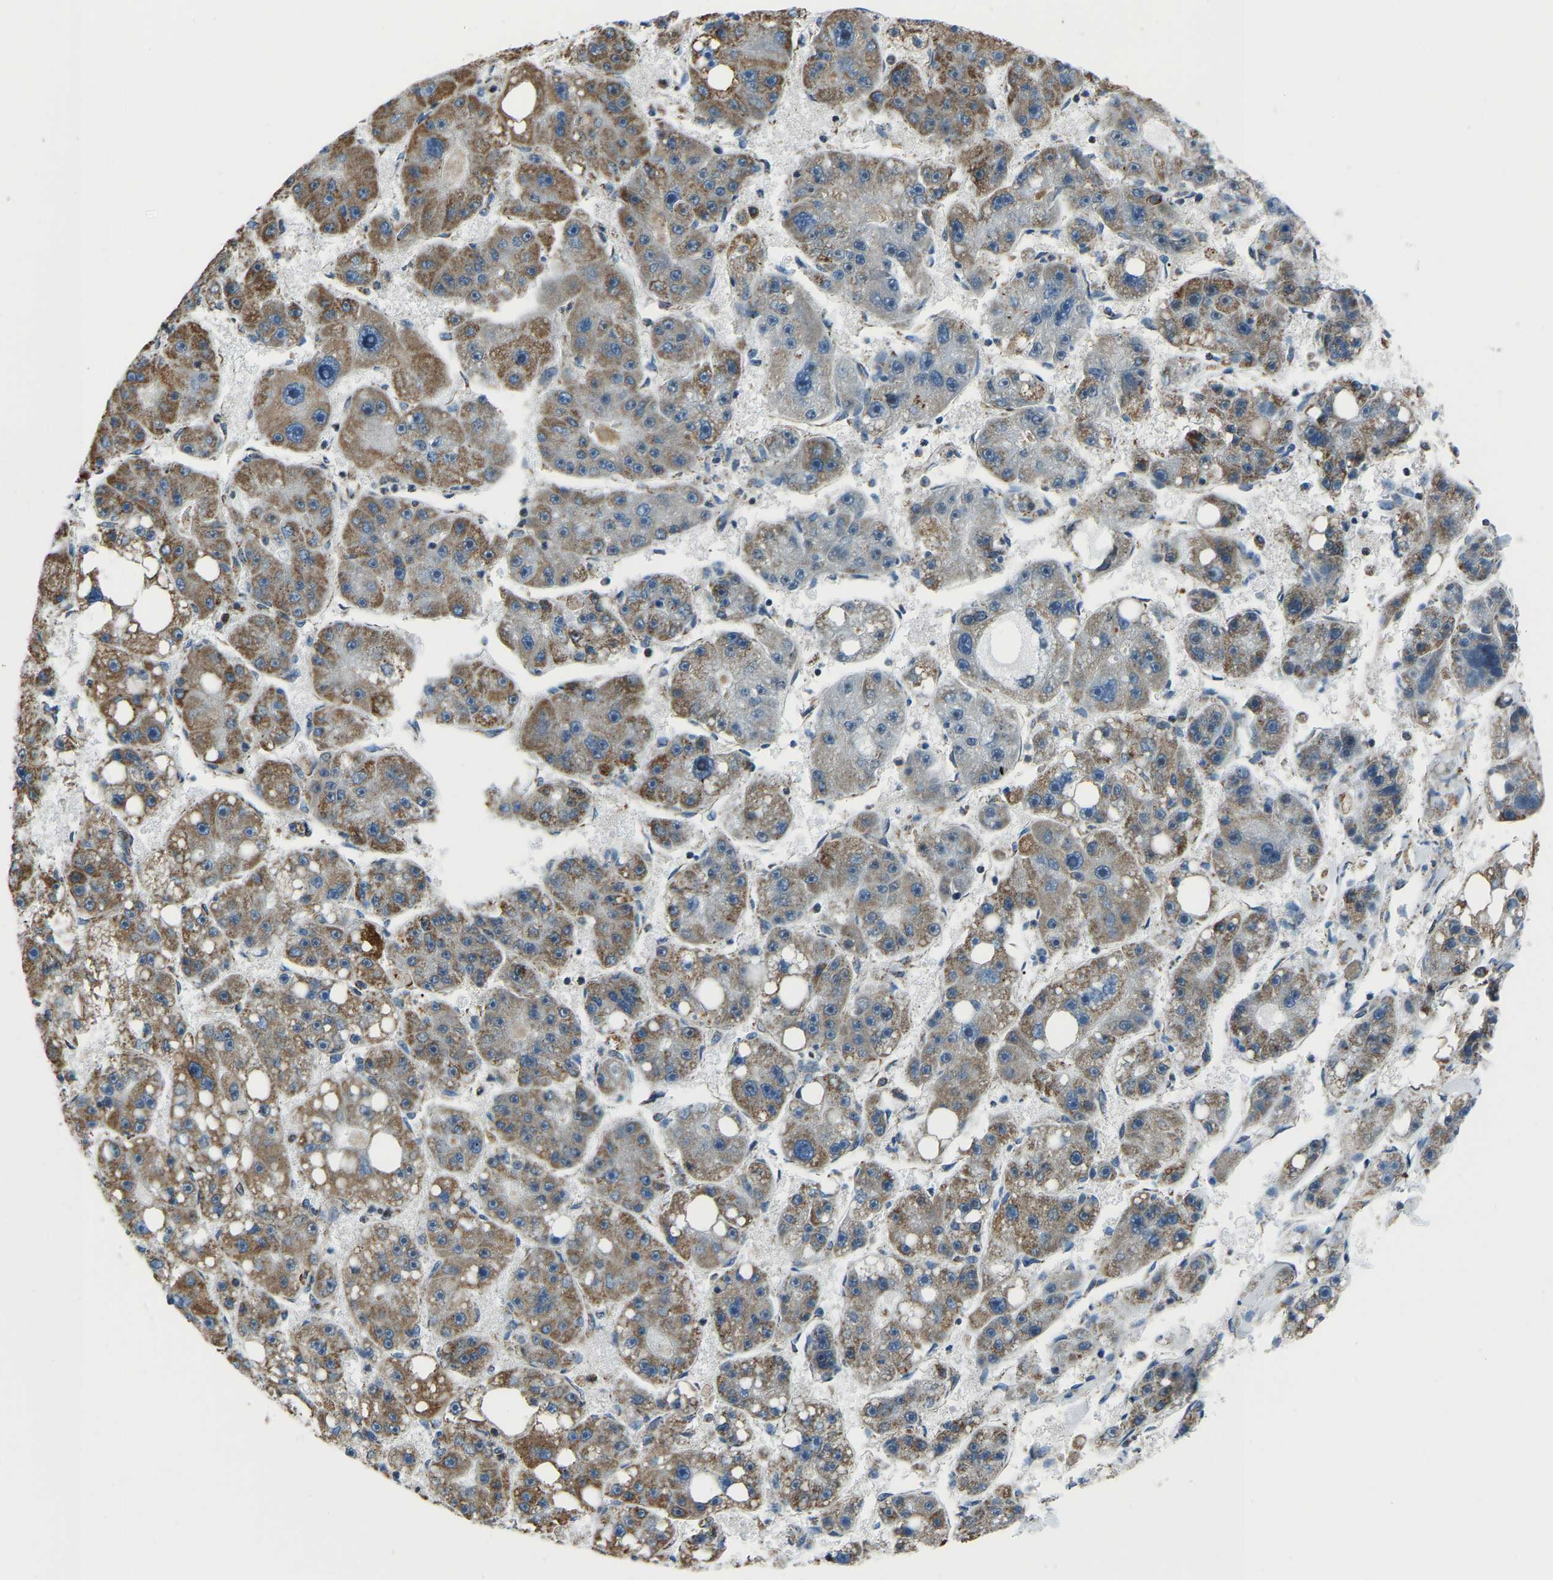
{"staining": {"intensity": "moderate", "quantity": "25%-75%", "location": "cytoplasmic/membranous"}, "tissue": "liver cancer", "cell_type": "Tumor cells", "image_type": "cancer", "snomed": [{"axis": "morphology", "description": "Carcinoma, Hepatocellular, NOS"}, {"axis": "topography", "description": "Liver"}], "caption": "Protein staining of hepatocellular carcinoma (liver) tissue displays moderate cytoplasmic/membranous expression in about 25%-75% of tumor cells.", "gene": "RBM33", "patient": {"sex": "female", "age": 61}}